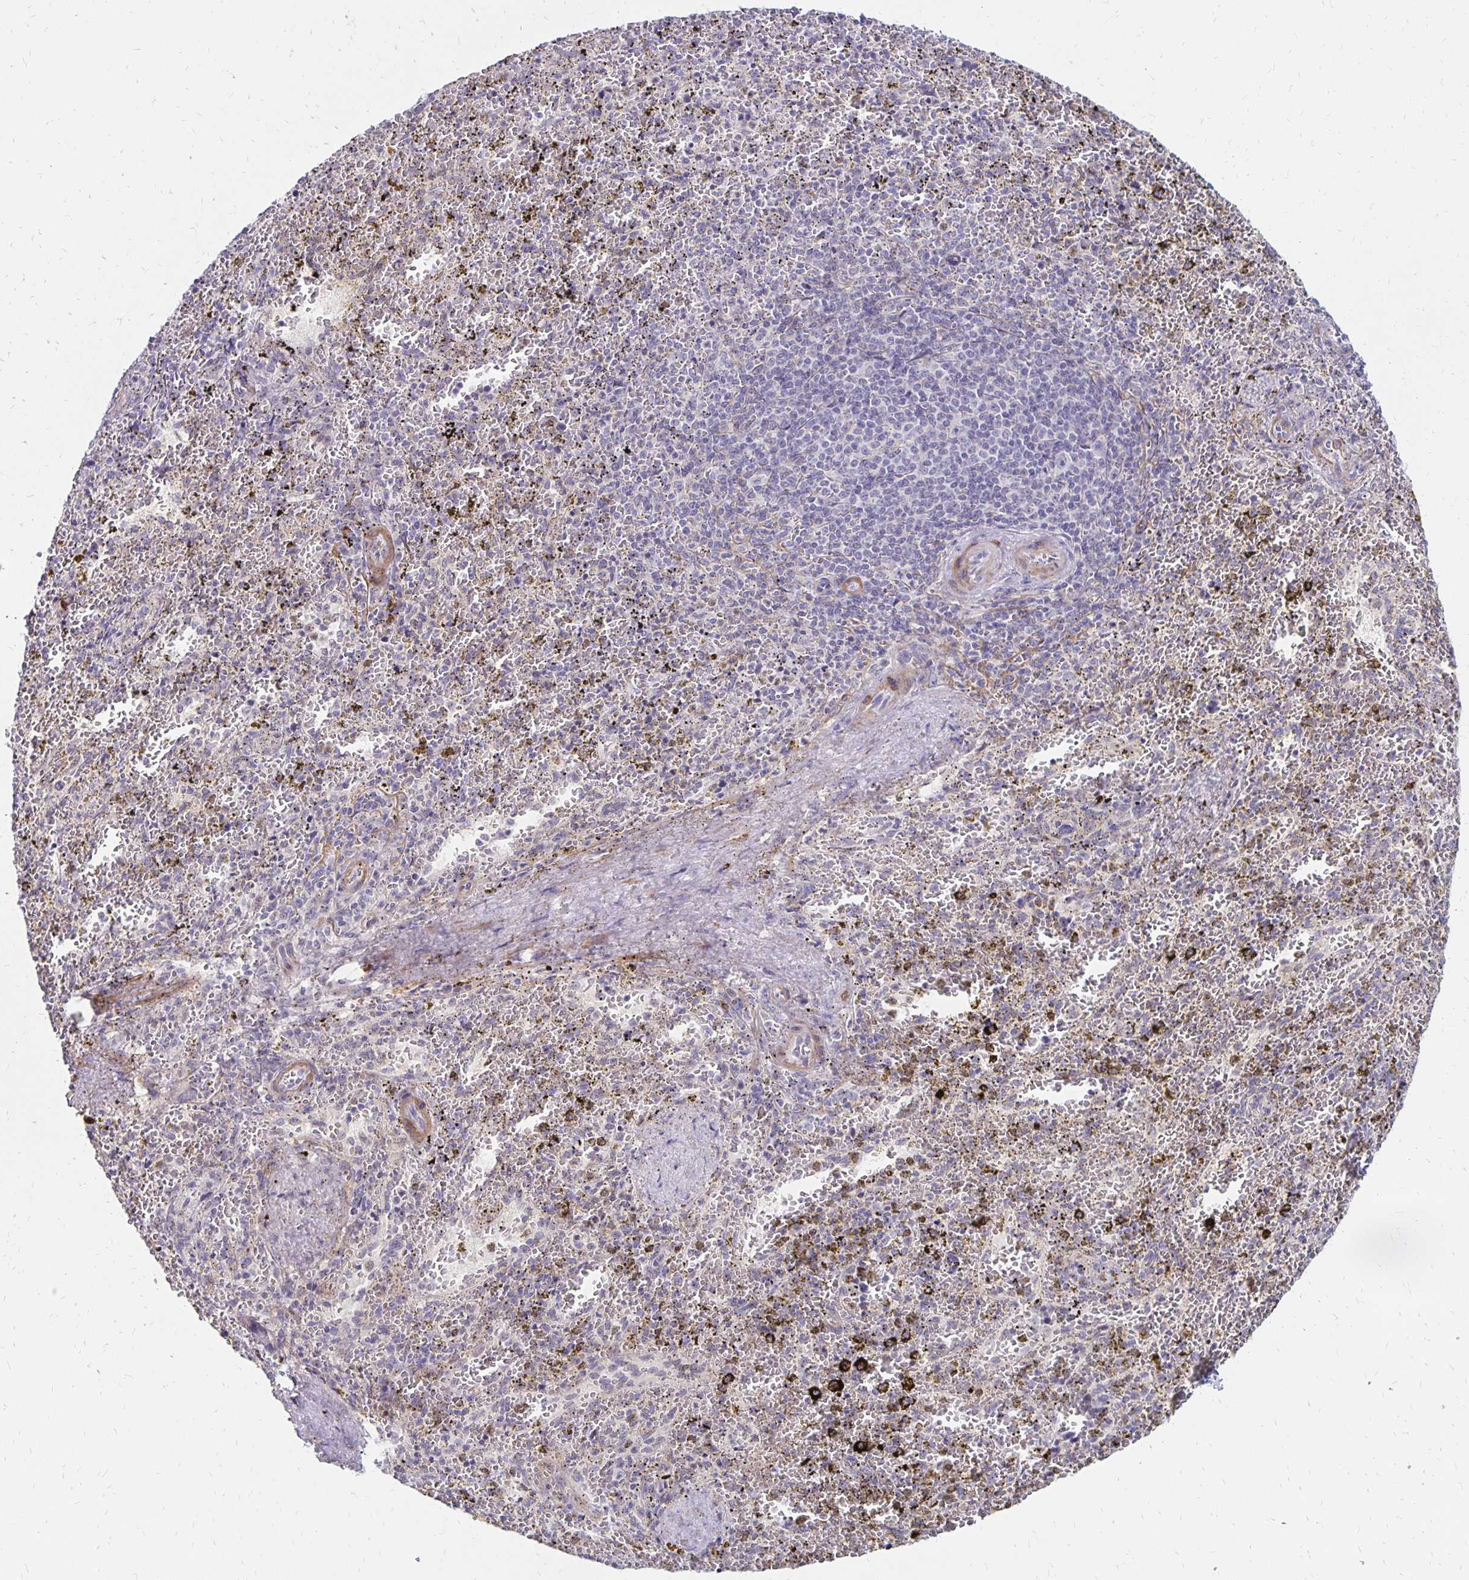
{"staining": {"intensity": "negative", "quantity": "none", "location": "none"}, "tissue": "spleen", "cell_type": "Cells in red pulp", "image_type": "normal", "snomed": [{"axis": "morphology", "description": "Normal tissue, NOS"}, {"axis": "topography", "description": "Spleen"}], "caption": "IHC image of unremarkable spleen: human spleen stained with DAB displays no significant protein expression in cells in red pulp. (Brightfield microscopy of DAB immunohistochemistry (IHC) at high magnification).", "gene": "ATOSB", "patient": {"sex": "female", "age": 50}}